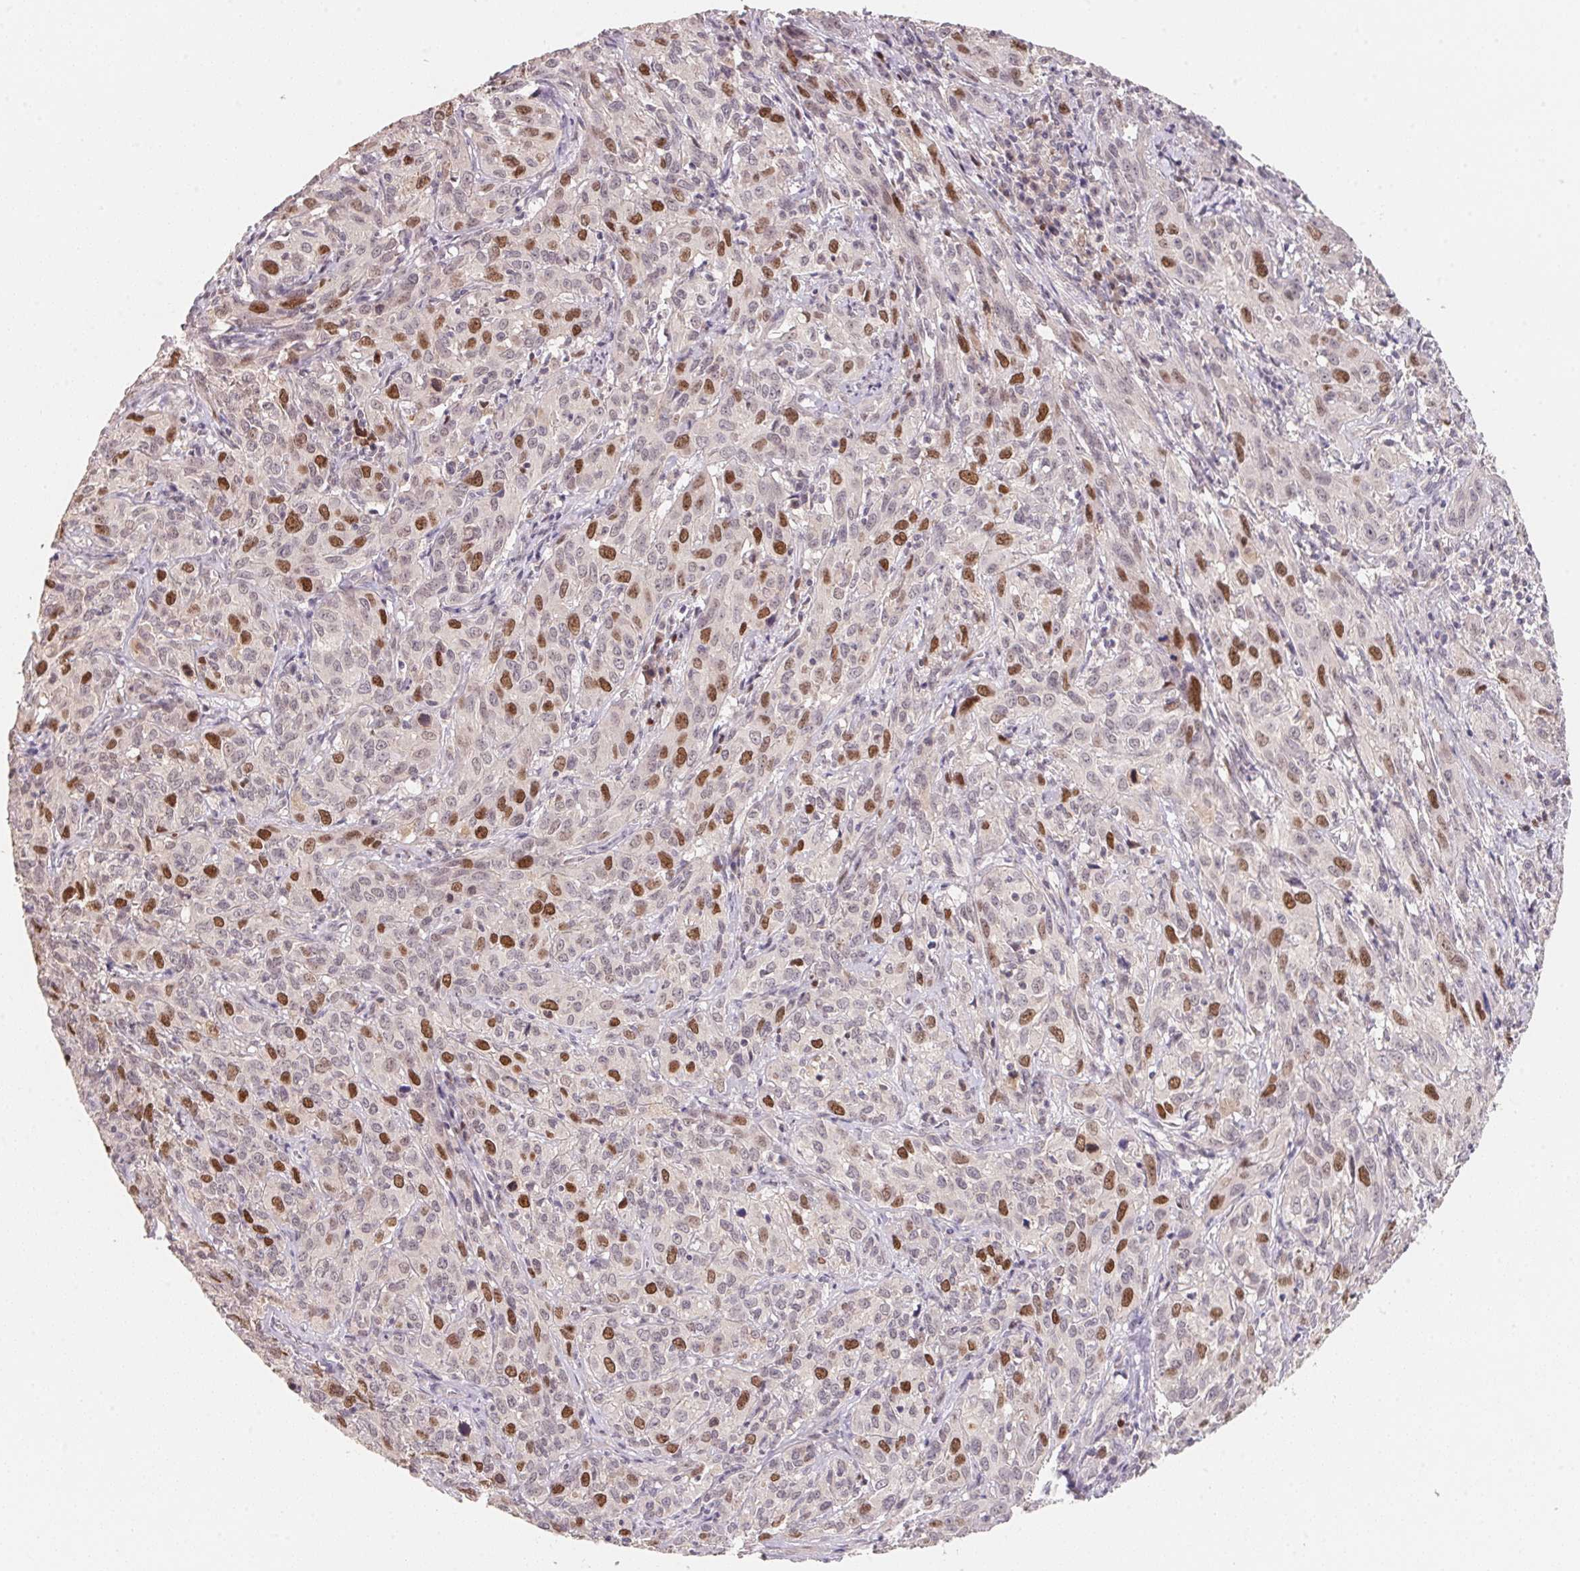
{"staining": {"intensity": "strong", "quantity": "25%-75%", "location": "nuclear"}, "tissue": "cervical cancer", "cell_type": "Tumor cells", "image_type": "cancer", "snomed": [{"axis": "morphology", "description": "Squamous cell carcinoma, NOS"}, {"axis": "topography", "description": "Cervix"}], "caption": "Immunohistochemistry of human cervical cancer (squamous cell carcinoma) demonstrates high levels of strong nuclear expression in approximately 25%-75% of tumor cells. The staining was performed using DAB (3,3'-diaminobenzidine), with brown indicating positive protein expression. Nuclei are stained blue with hematoxylin.", "gene": "KIFC1", "patient": {"sex": "female", "age": 51}}